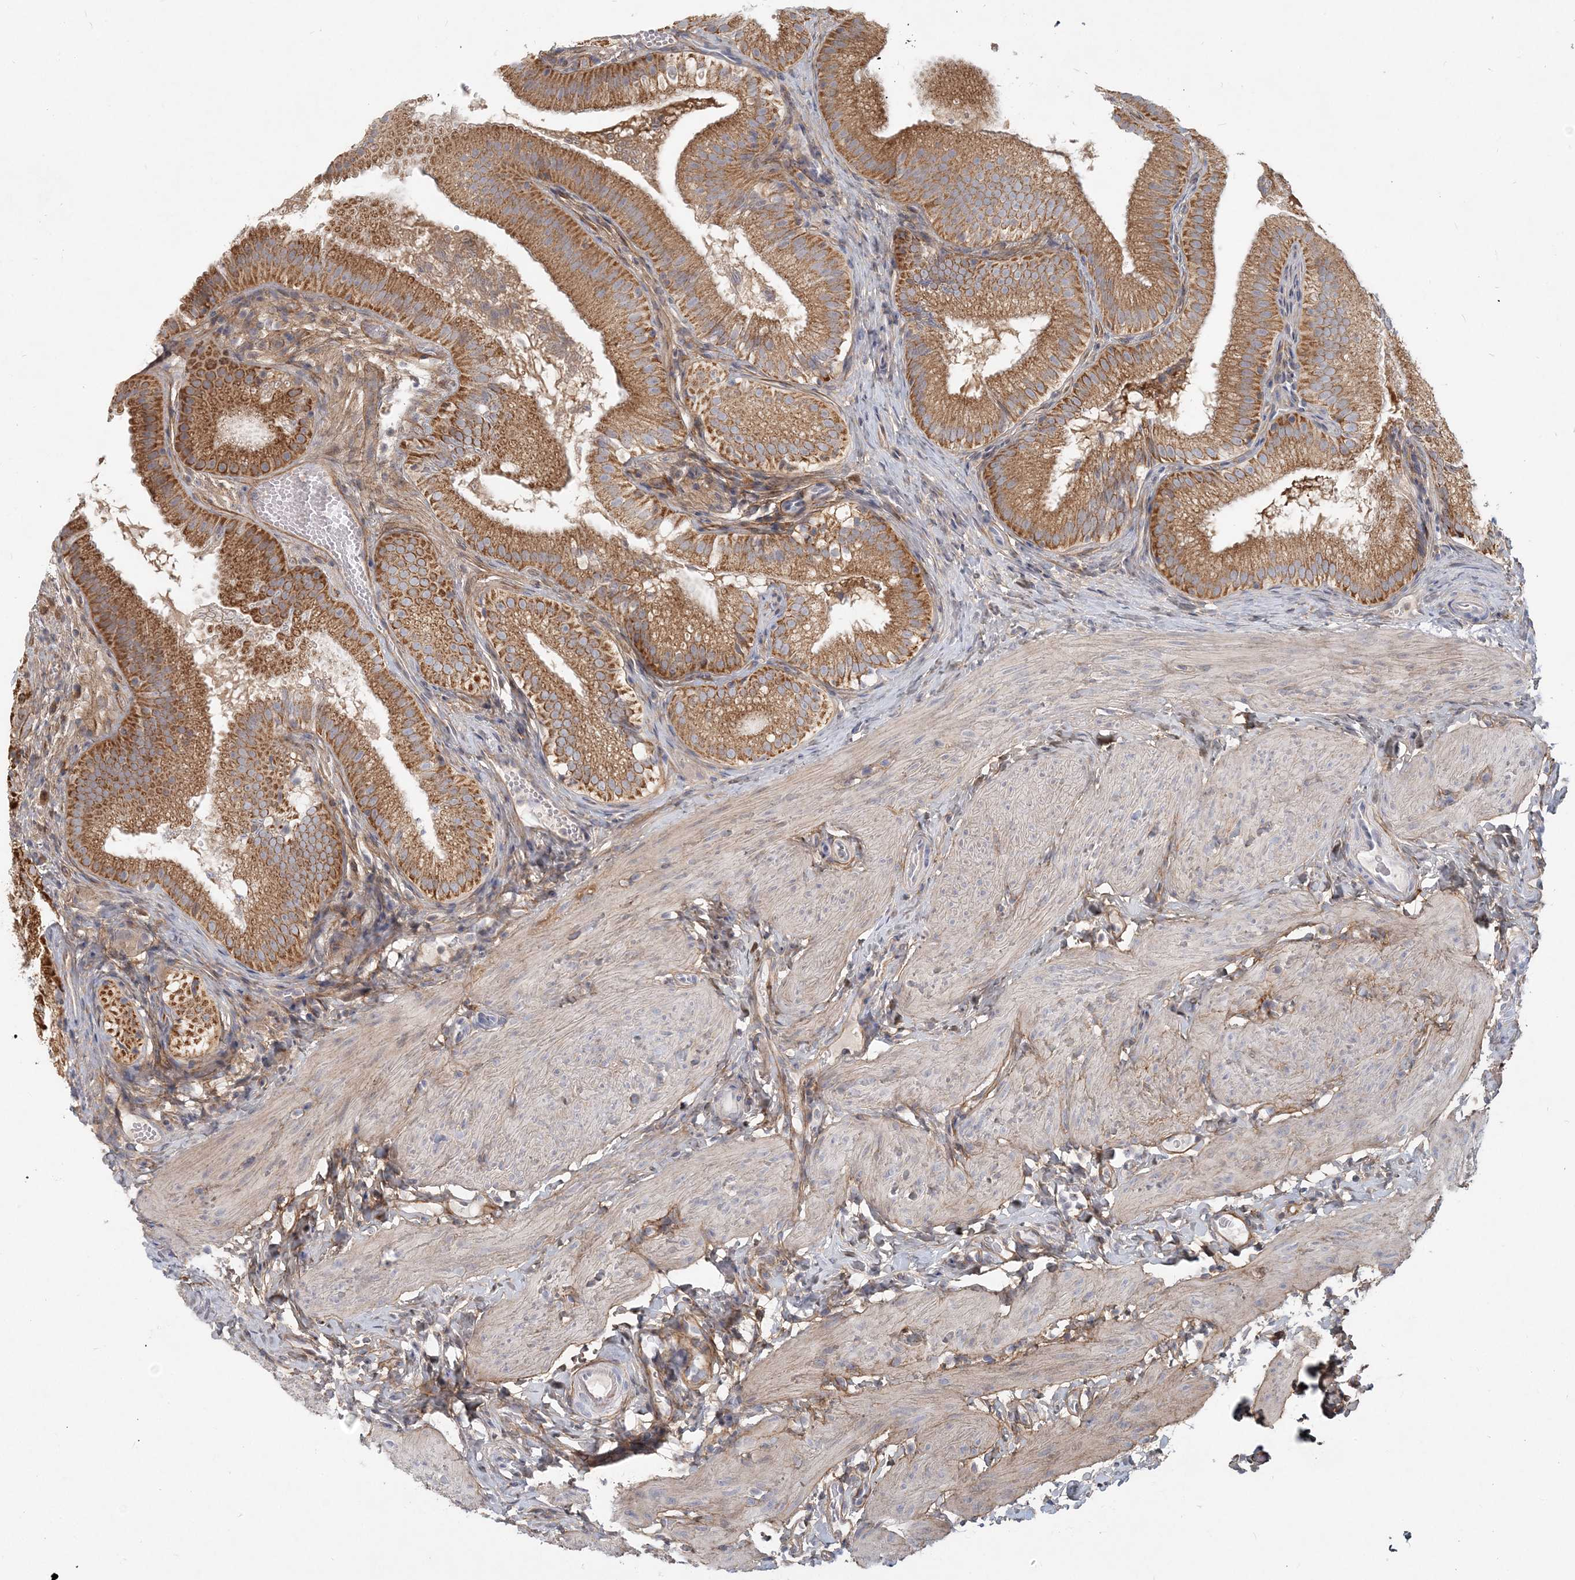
{"staining": {"intensity": "strong", "quantity": ">75%", "location": "cytoplasmic/membranous"}, "tissue": "gallbladder", "cell_type": "Glandular cells", "image_type": "normal", "snomed": [{"axis": "morphology", "description": "Normal tissue, NOS"}, {"axis": "topography", "description": "Gallbladder"}], "caption": "IHC (DAB (3,3'-diaminobenzidine)) staining of normal human gallbladder shows strong cytoplasmic/membranous protein positivity in approximately >75% of glandular cells.", "gene": "GMPPA", "patient": {"sex": "female", "age": 30}}